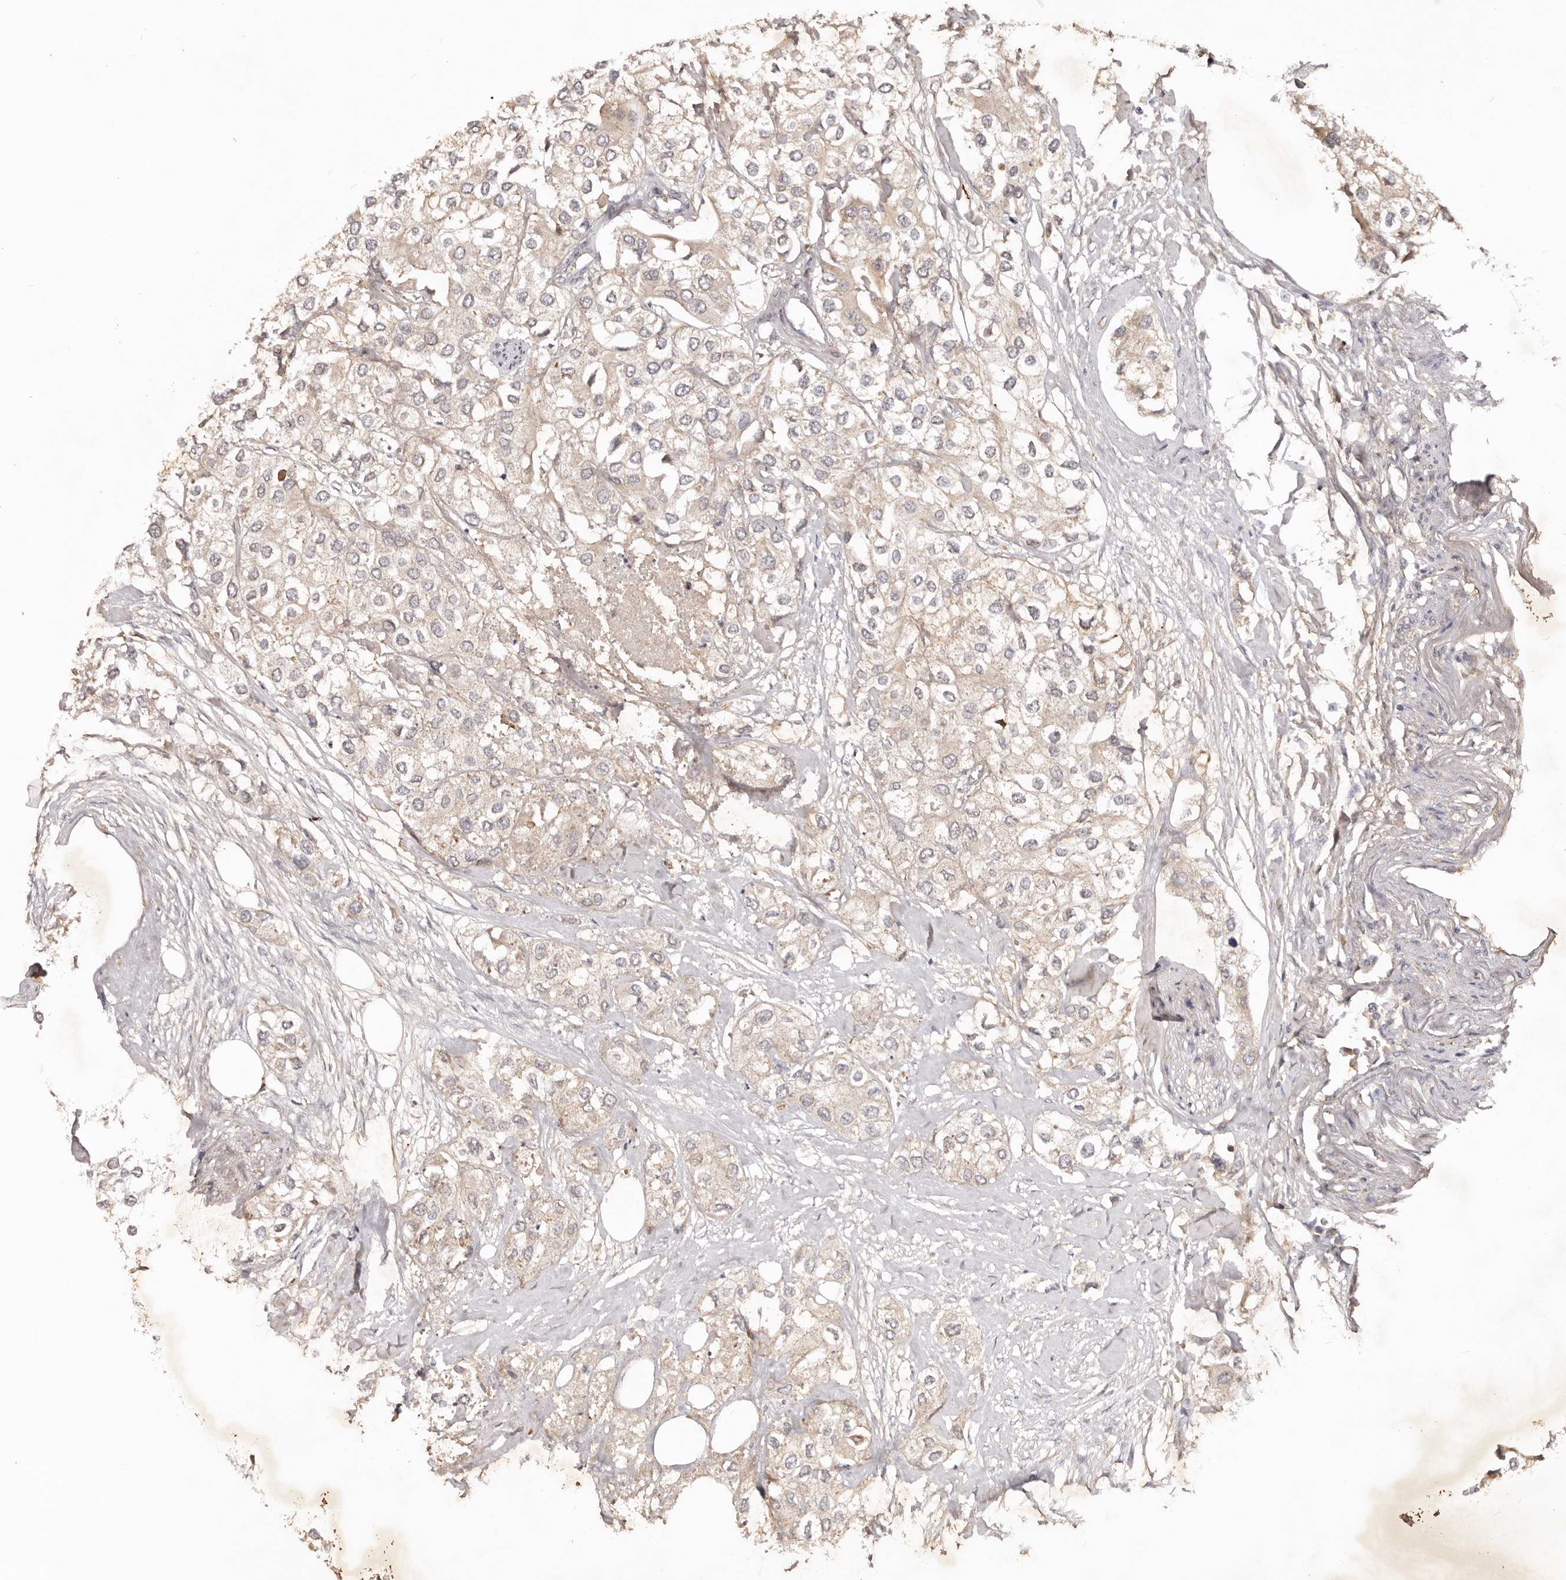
{"staining": {"intensity": "weak", "quantity": "<25%", "location": "cytoplasmic/membranous"}, "tissue": "urothelial cancer", "cell_type": "Tumor cells", "image_type": "cancer", "snomed": [{"axis": "morphology", "description": "Urothelial carcinoma, High grade"}, {"axis": "topography", "description": "Urinary bladder"}], "caption": "Immunohistochemical staining of high-grade urothelial carcinoma shows no significant positivity in tumor cells.", "gene": "PKIB", "patient": {"sex": "male", "age": 64}}